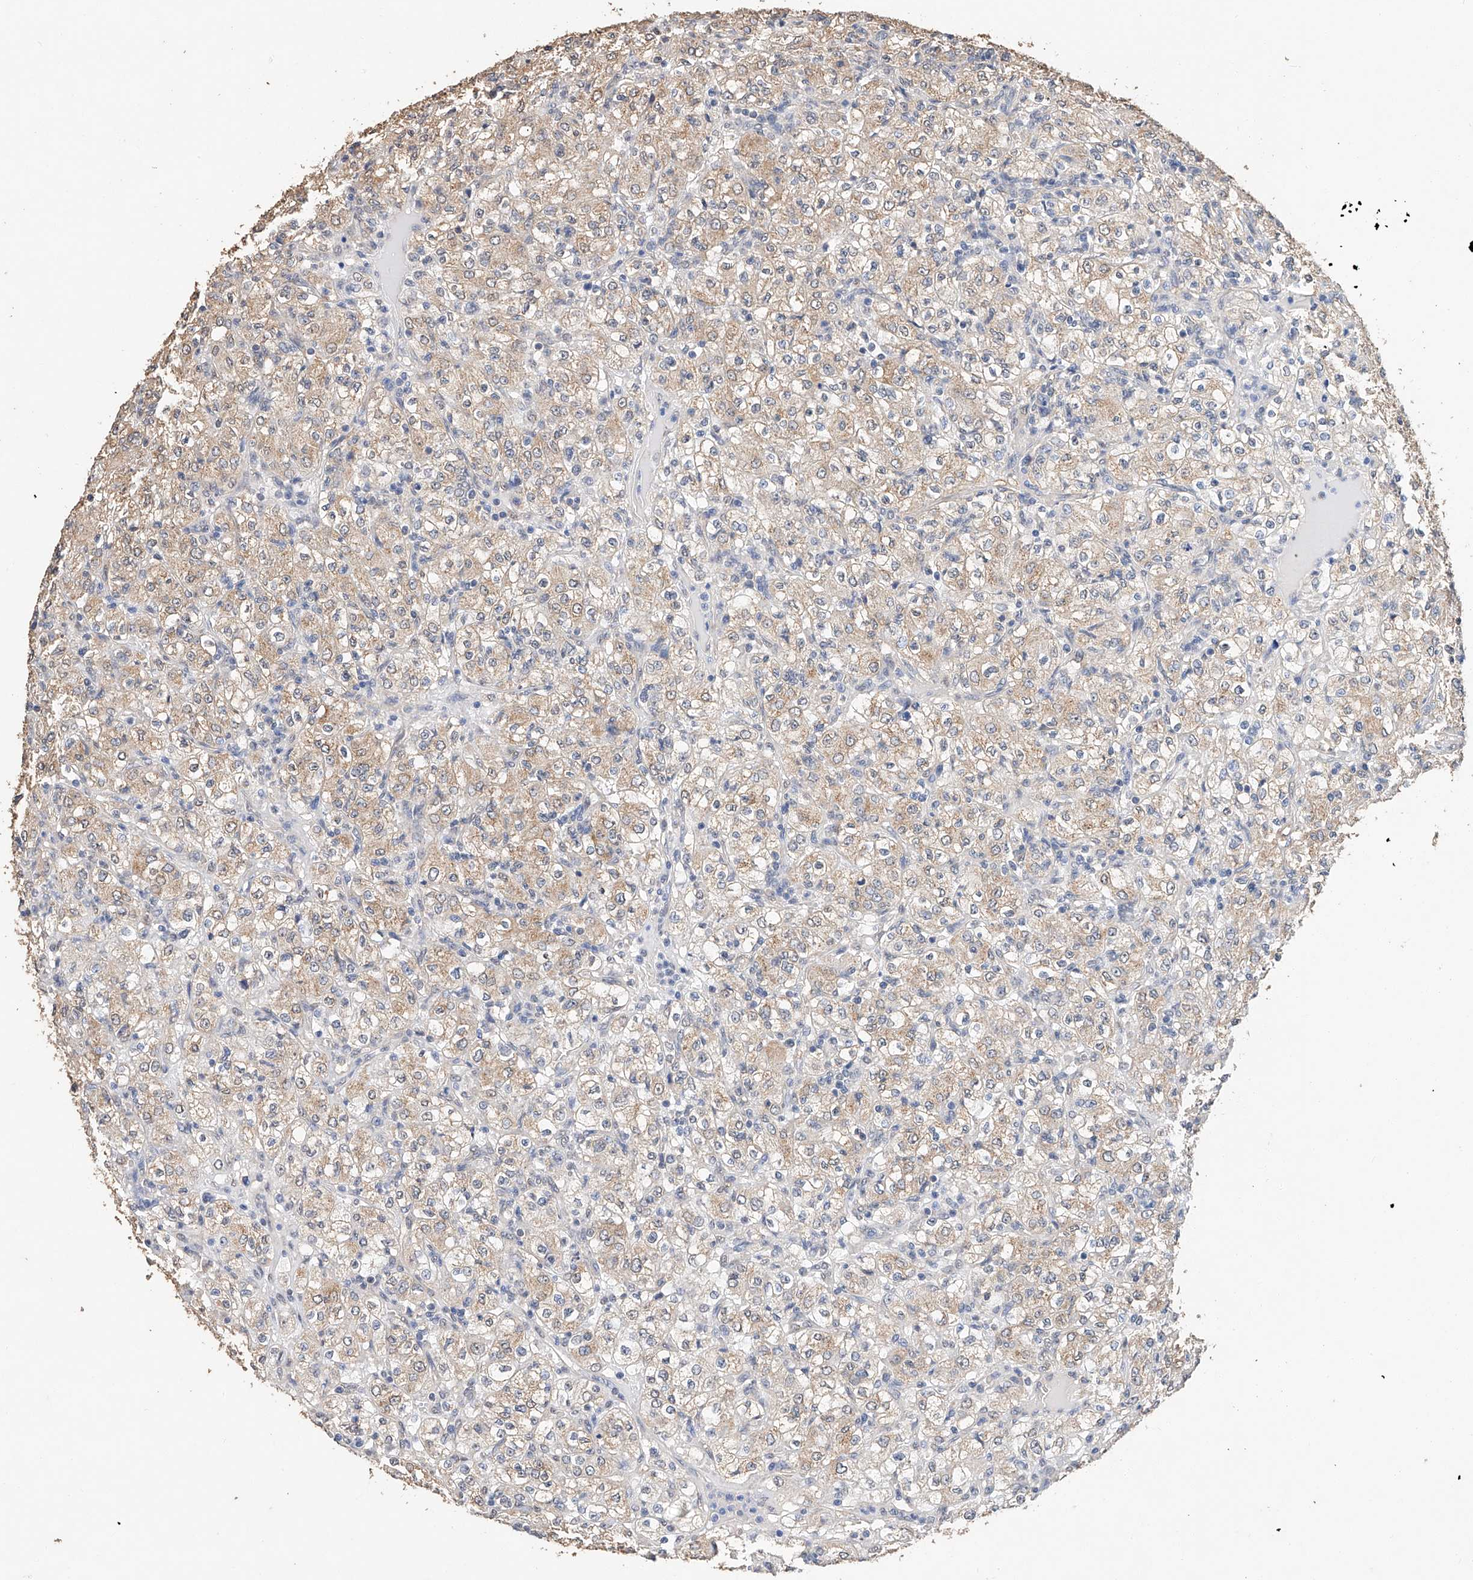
{"staining": {"intensity": "weak", "quantity": "25%-75%", "location": "cytoplasmic/membranous"}, "tissue": "renal cancer", "cell_type": "Tumor cells", "image_type": "cancer", "snomed": [{"axis": "morphology", "description": "Normal tissue, NOS"}, {"axis": "morphology", "description": "Adenocarcinoma, NOS"}, {"axis": "topography", "description": "Kidney"}], "caption": "Immunohistochemistry (DAB (3,3'-diaminobenzidine)) staining of renal cancer (adenocarcinoma) displays weak cytoplasmic/membranous protein staining in about 25%-75% of tumor cells.", "gene": "CERS4", "patient": {"sex": "female", "age": 72}}